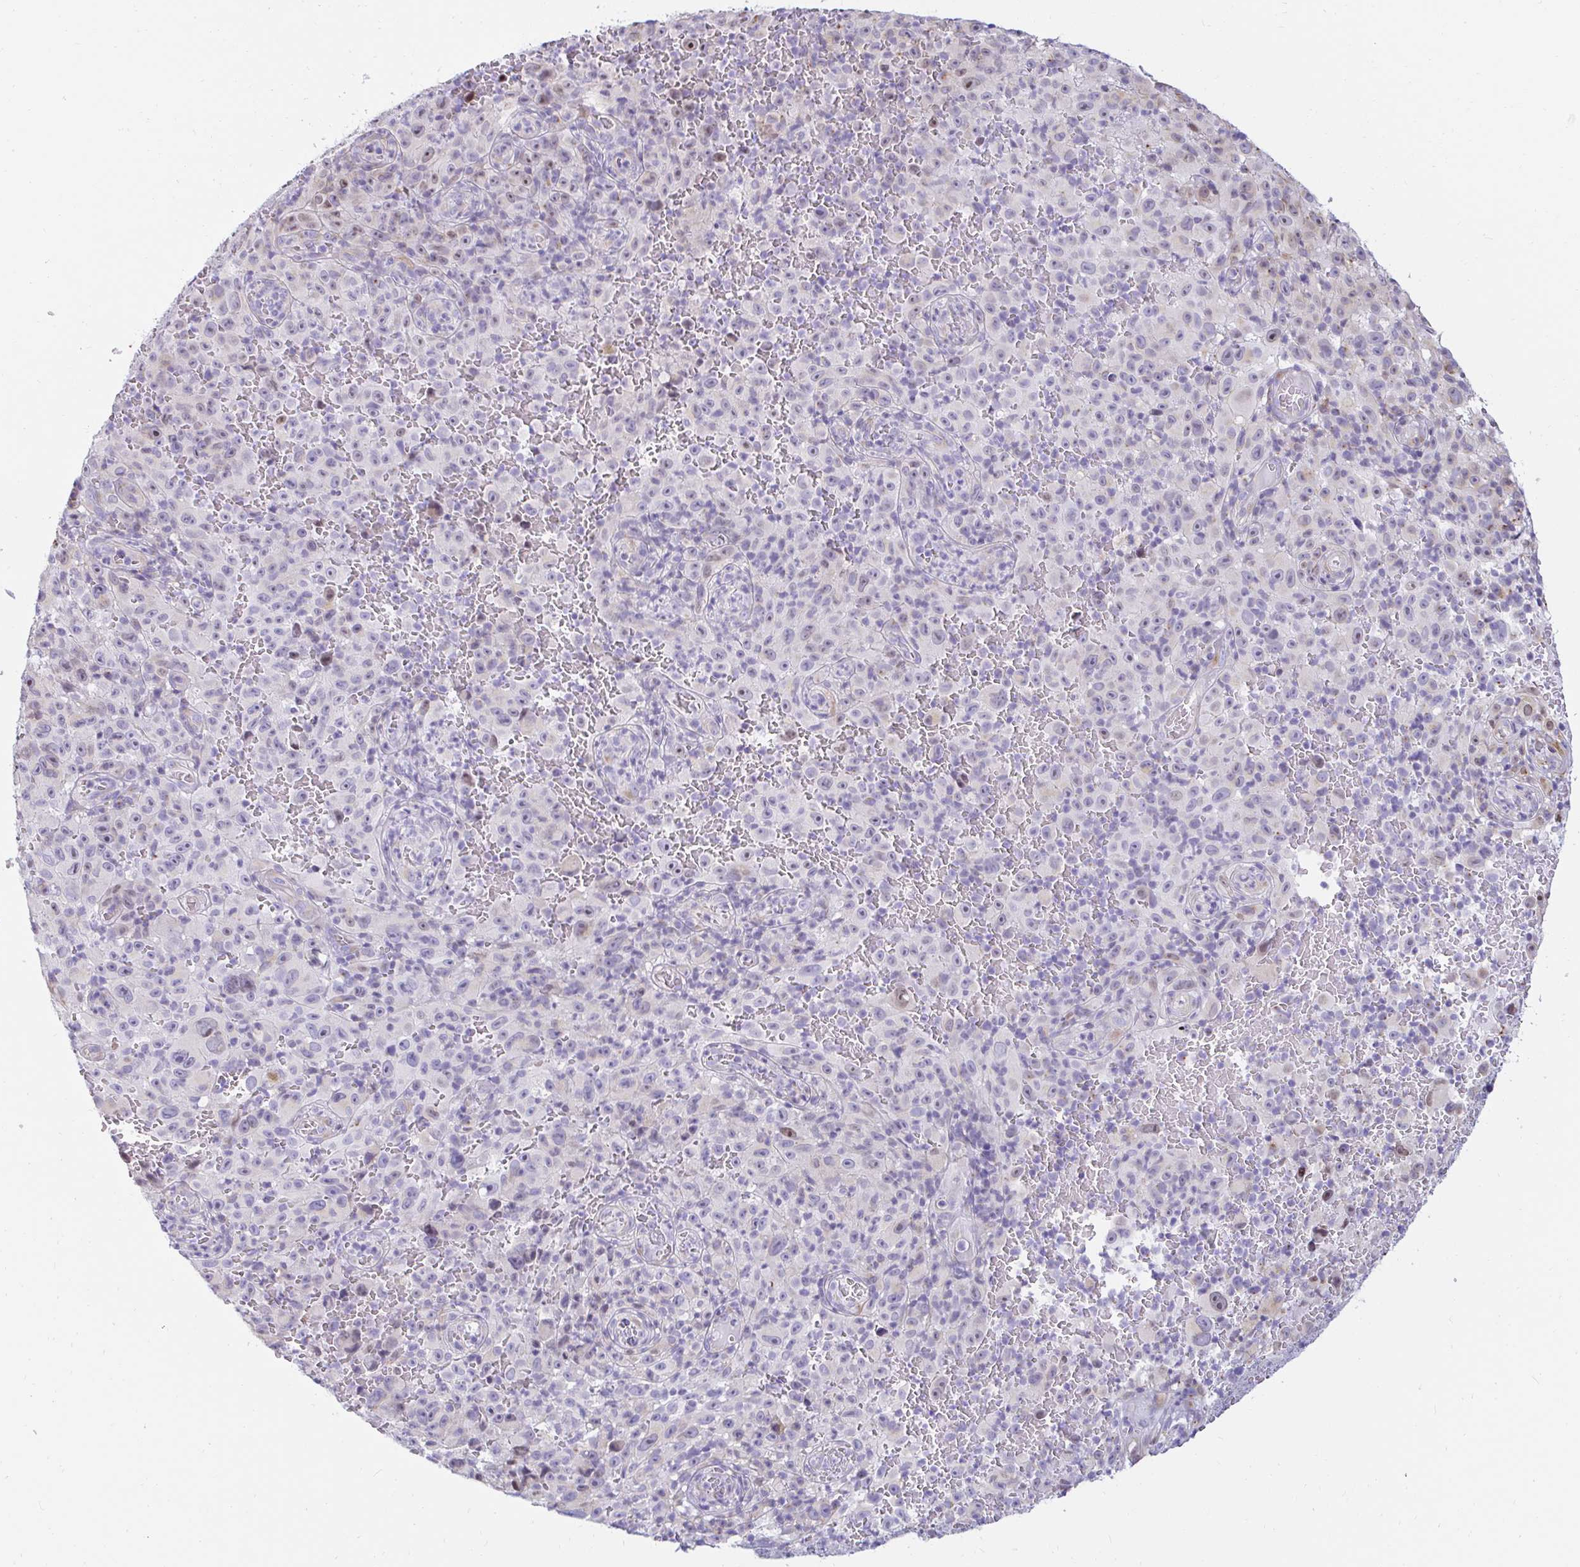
{"staining": {"intensity": "negative", "quantity": "none", "location": "none"}, "tissue": "melanoma", "cell_type": "Tumor cells", "image_type": "cancer", "snomed": [{"axis": "morphology", "description": "Malignant melanoma, NOS"}, {"axis": "topography", "description": "Skin"}], "caption": "The immunohistochemistry (IHC) micrograph has no significant staining in tumor cells of malignant melanoma tissue. (Stains: DAB (3,3'-diaminobenzidine) immunohistochemistry (IHC) with hematoxylin counter stain, Microscopy: brightfield microscopy at high magnification).", "gene": "CAPSL", "patient": {"sex": "female", "age": 82}}